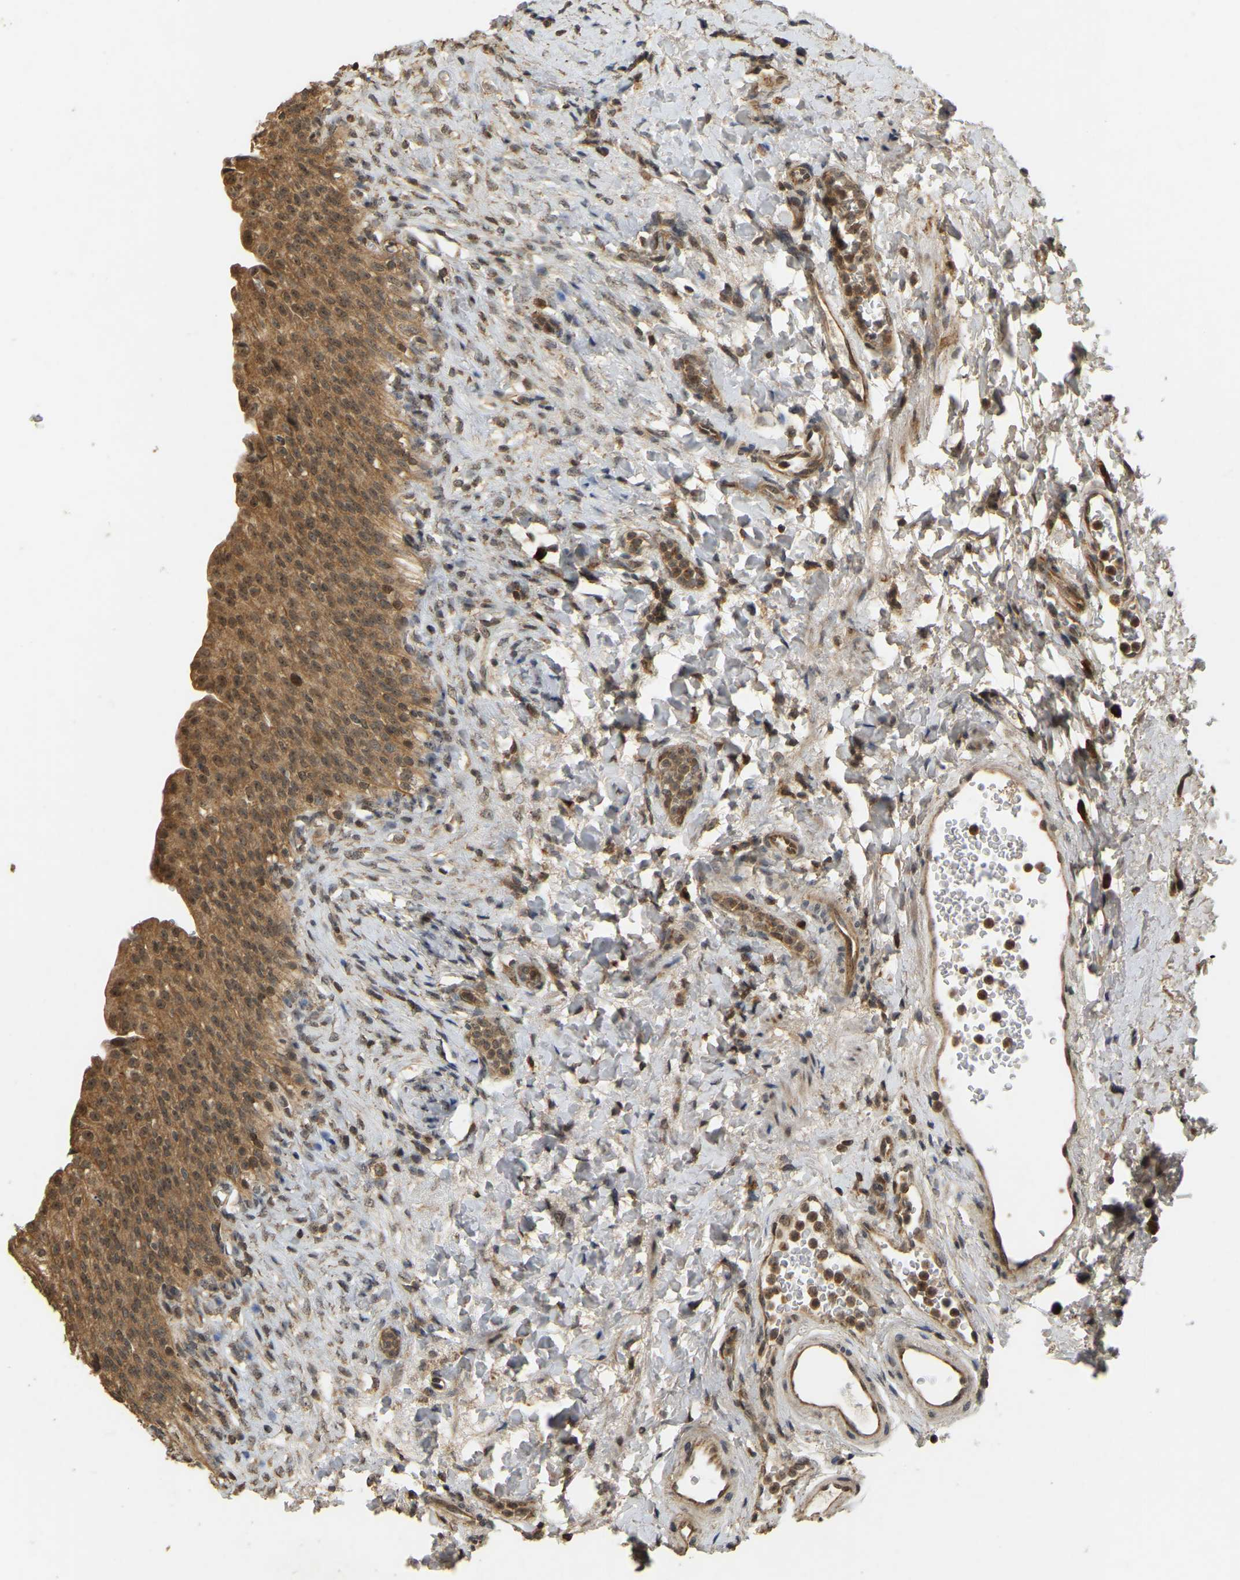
{"staining": {"intensity": "strong", "quantity": ">75%", "location": "cytoplasmic/membranous,nuclear"}, "tissue": "urinary bladder", "cell_type": "Urothelial cells", "image_type": "normal", "snomed": [{"axis": "morphology", "description": "Urothelial carcinoma, High grade"}, {"axis": "topography", "description": "Urinary bladder"}], "caption": "Urinary bladder stained with IHC displays strong cytoplasmic/membranous,nuclear staining in approximately >75% of urothelial cells. (IHC, brightfield microscopy, high magnification).", "gene": "BRF2", "patient": {"sex": "male", "age": 46}}